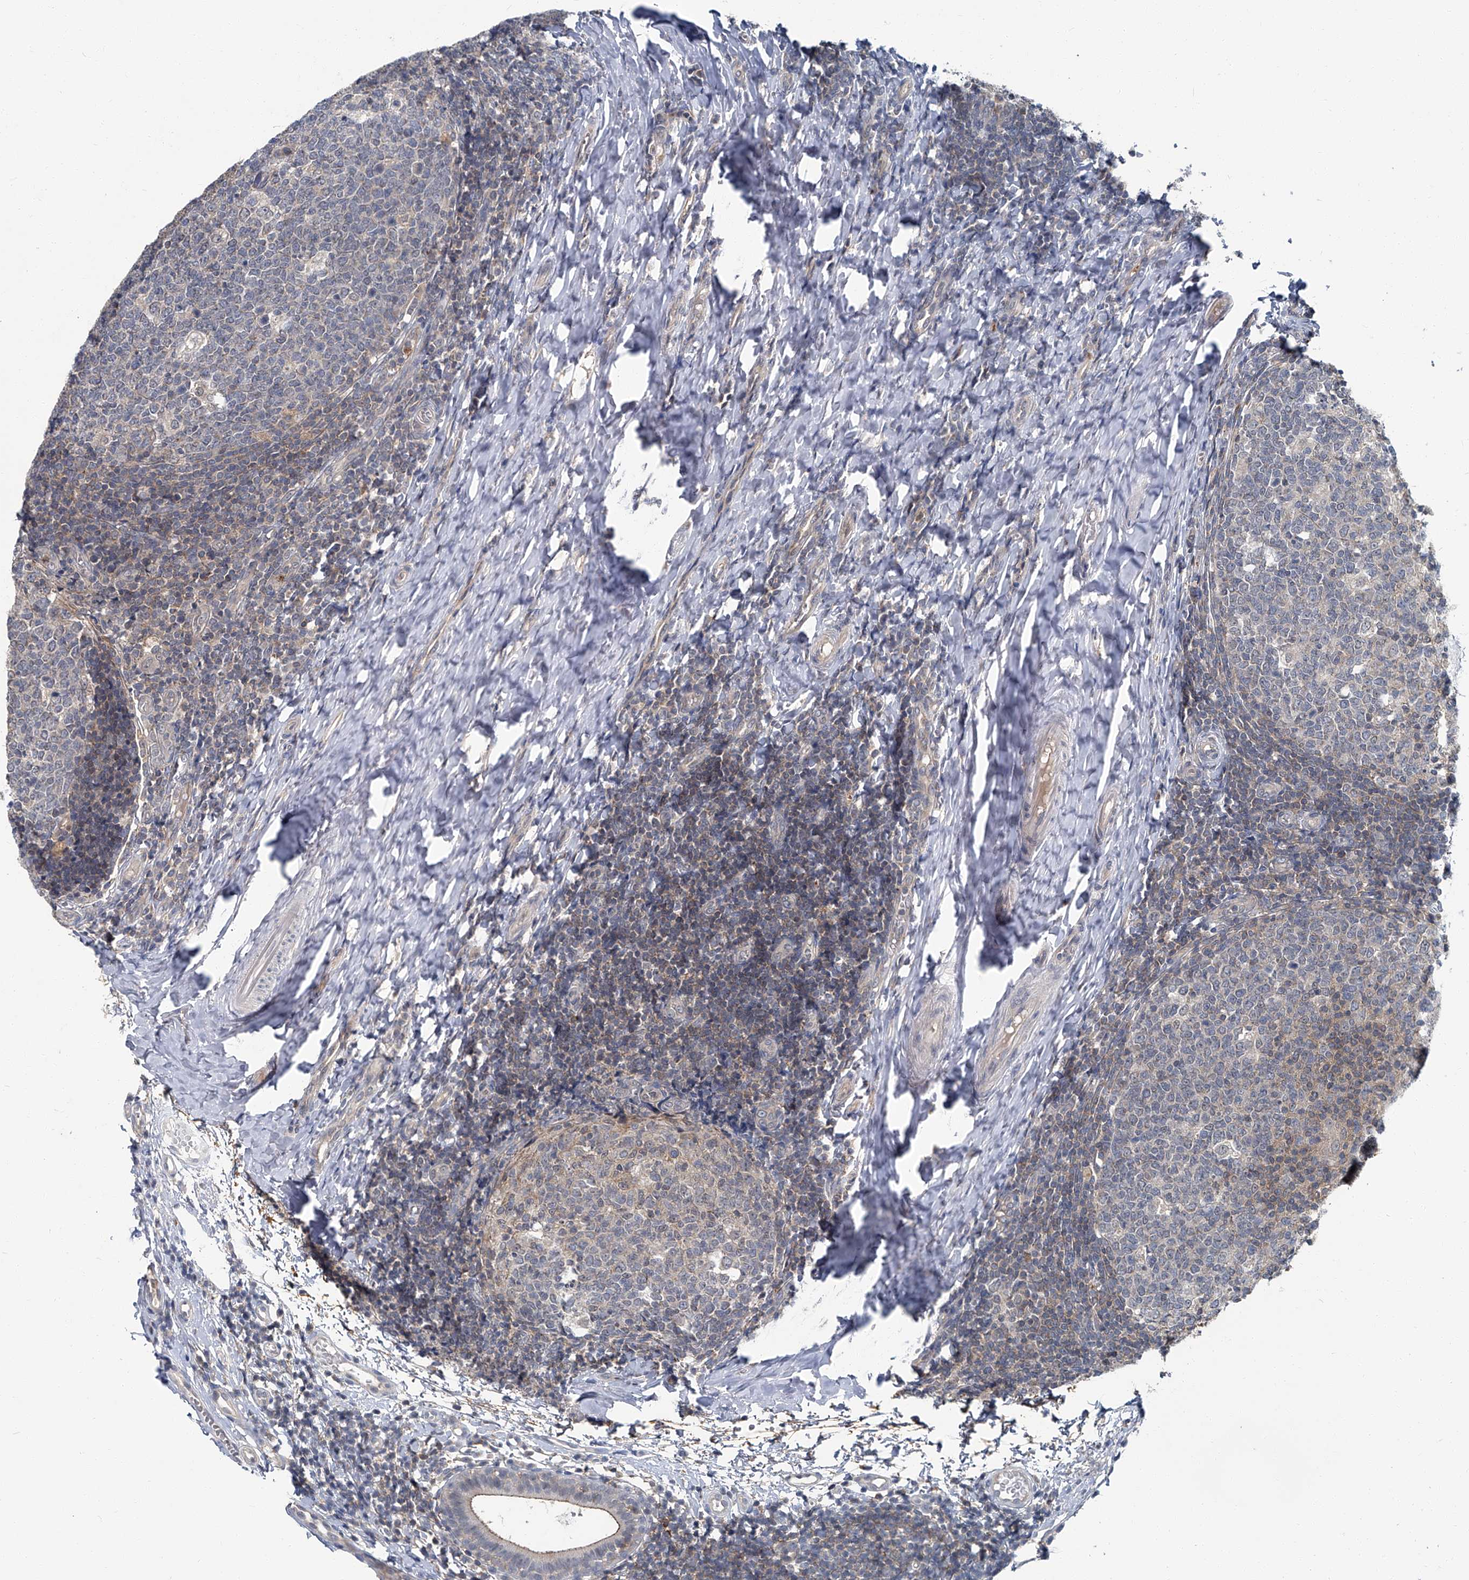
{"staining": {"intensity": "negative", "quantity": "none", "location": "none"}, "tissue": "tonsil", "cell_type": "Germinal center cells", "image_type": "normal", "snomed": [{"axis": "morphology", "description": "Normal tissue, NOS"}, {"axis": "topography", "description": "Tonsil"}], "caption": "Immunohistochemistry (IHC) image of normal human tonsil stained for a protein (brown), which exhibits no positivity in germinal center cells. (Brightfield microscopy of DAB (3,3'-diaminobenzidine) immunohistochemistry (IHC) at high magnification).", "gene": "AKNAD1", "patient": {"sex": "female", "age": 19}}